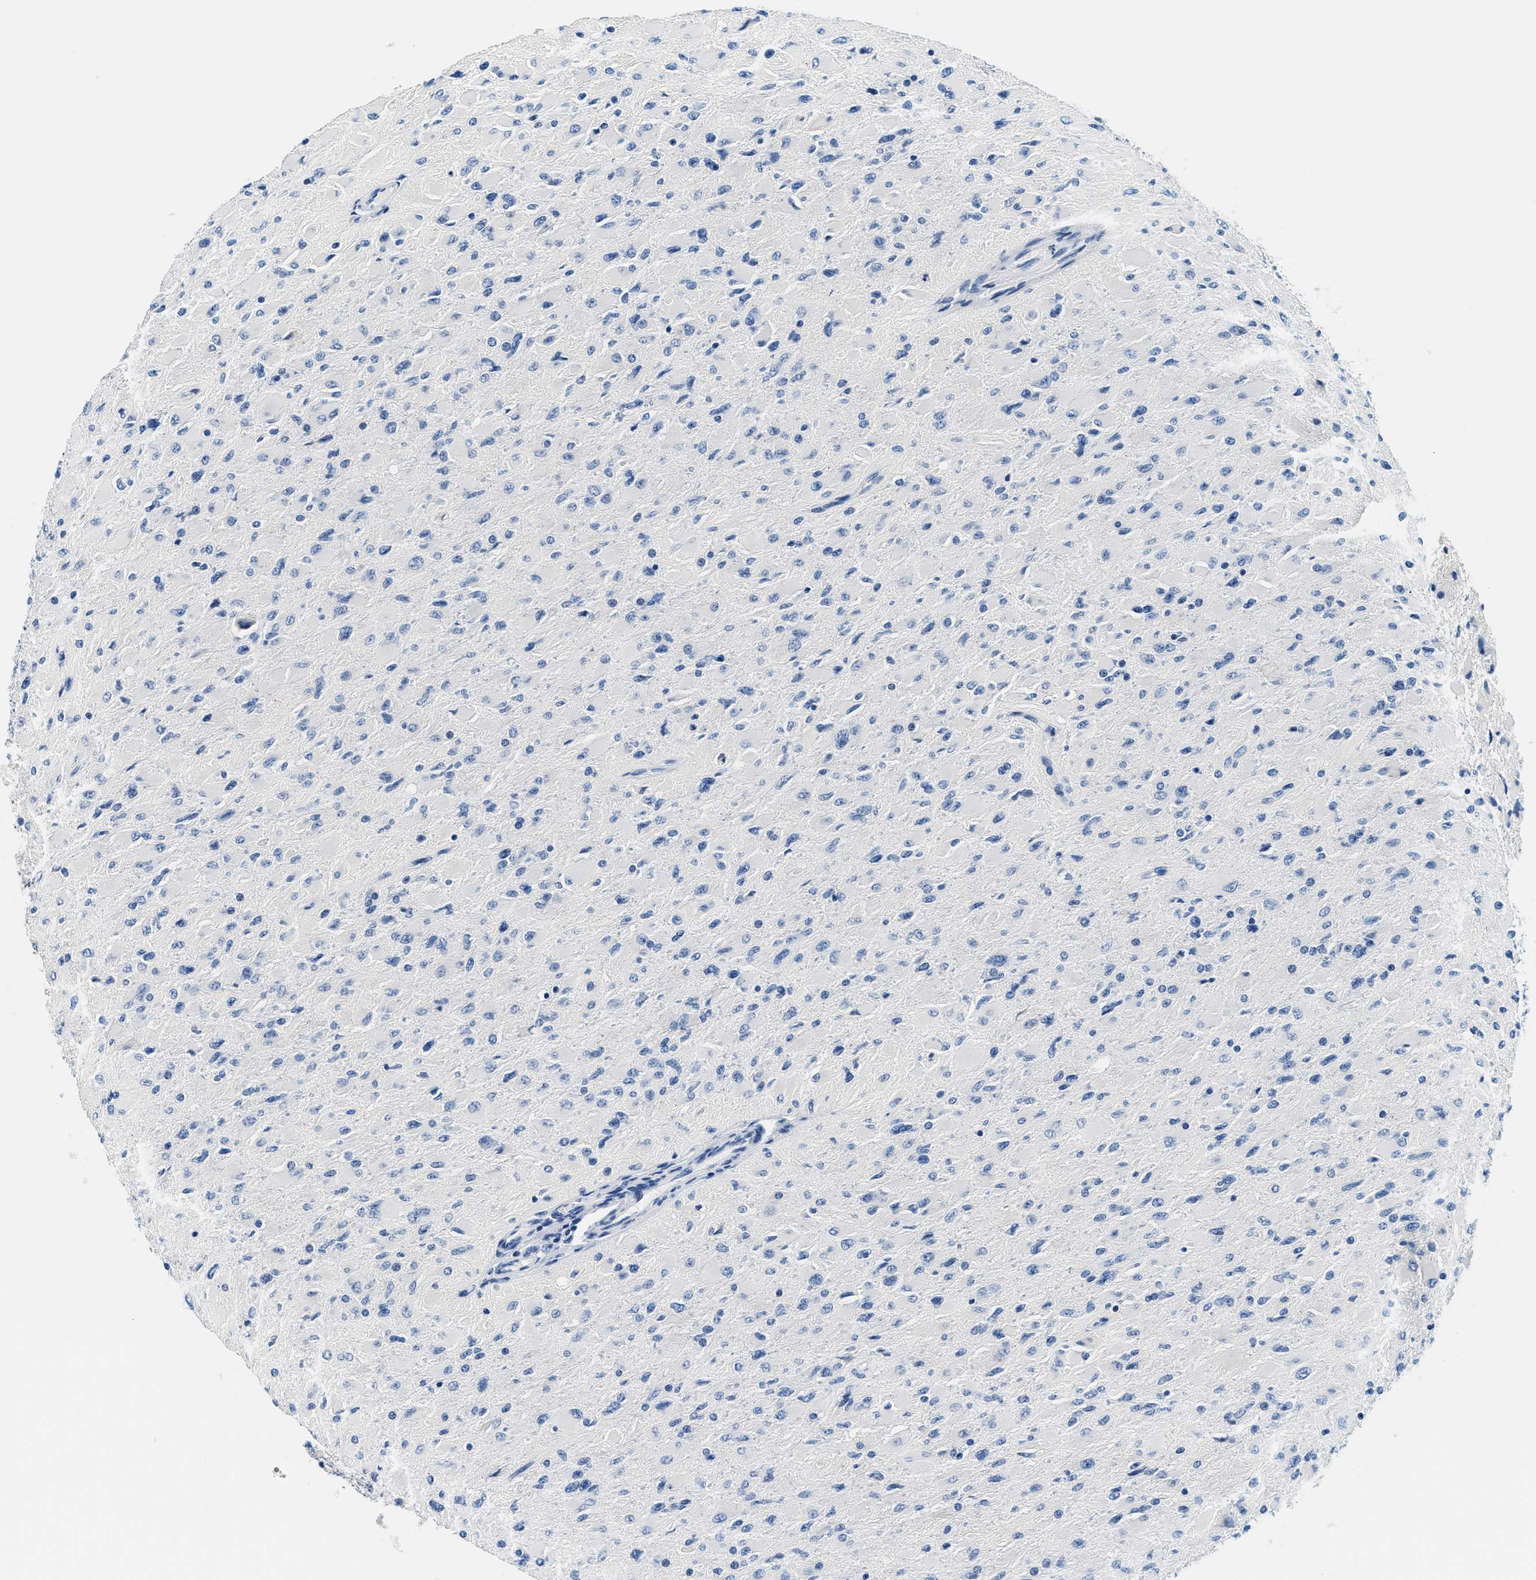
{"staining": {"intensity": "negative", "quantity": "none", "location": "none"}, "tissue": "glioma", "cell_type": "Tumor cells", "image_type": "cancer", "snomed": [{"axis": "morphology", "description": "Glioma, malignant, High grade"}, {"axis": "topography", "description": "Cerebral cortex"}], "caption": "This image is of malignant high-grade glioma stained with immunohistochemistry (IHC) to label a protein in brown with the nuclei are counter-stained blue. There is no positivity in tumor cells.", "gene": "GSTM3", "patient": {"sex": "female", "age": 36}}